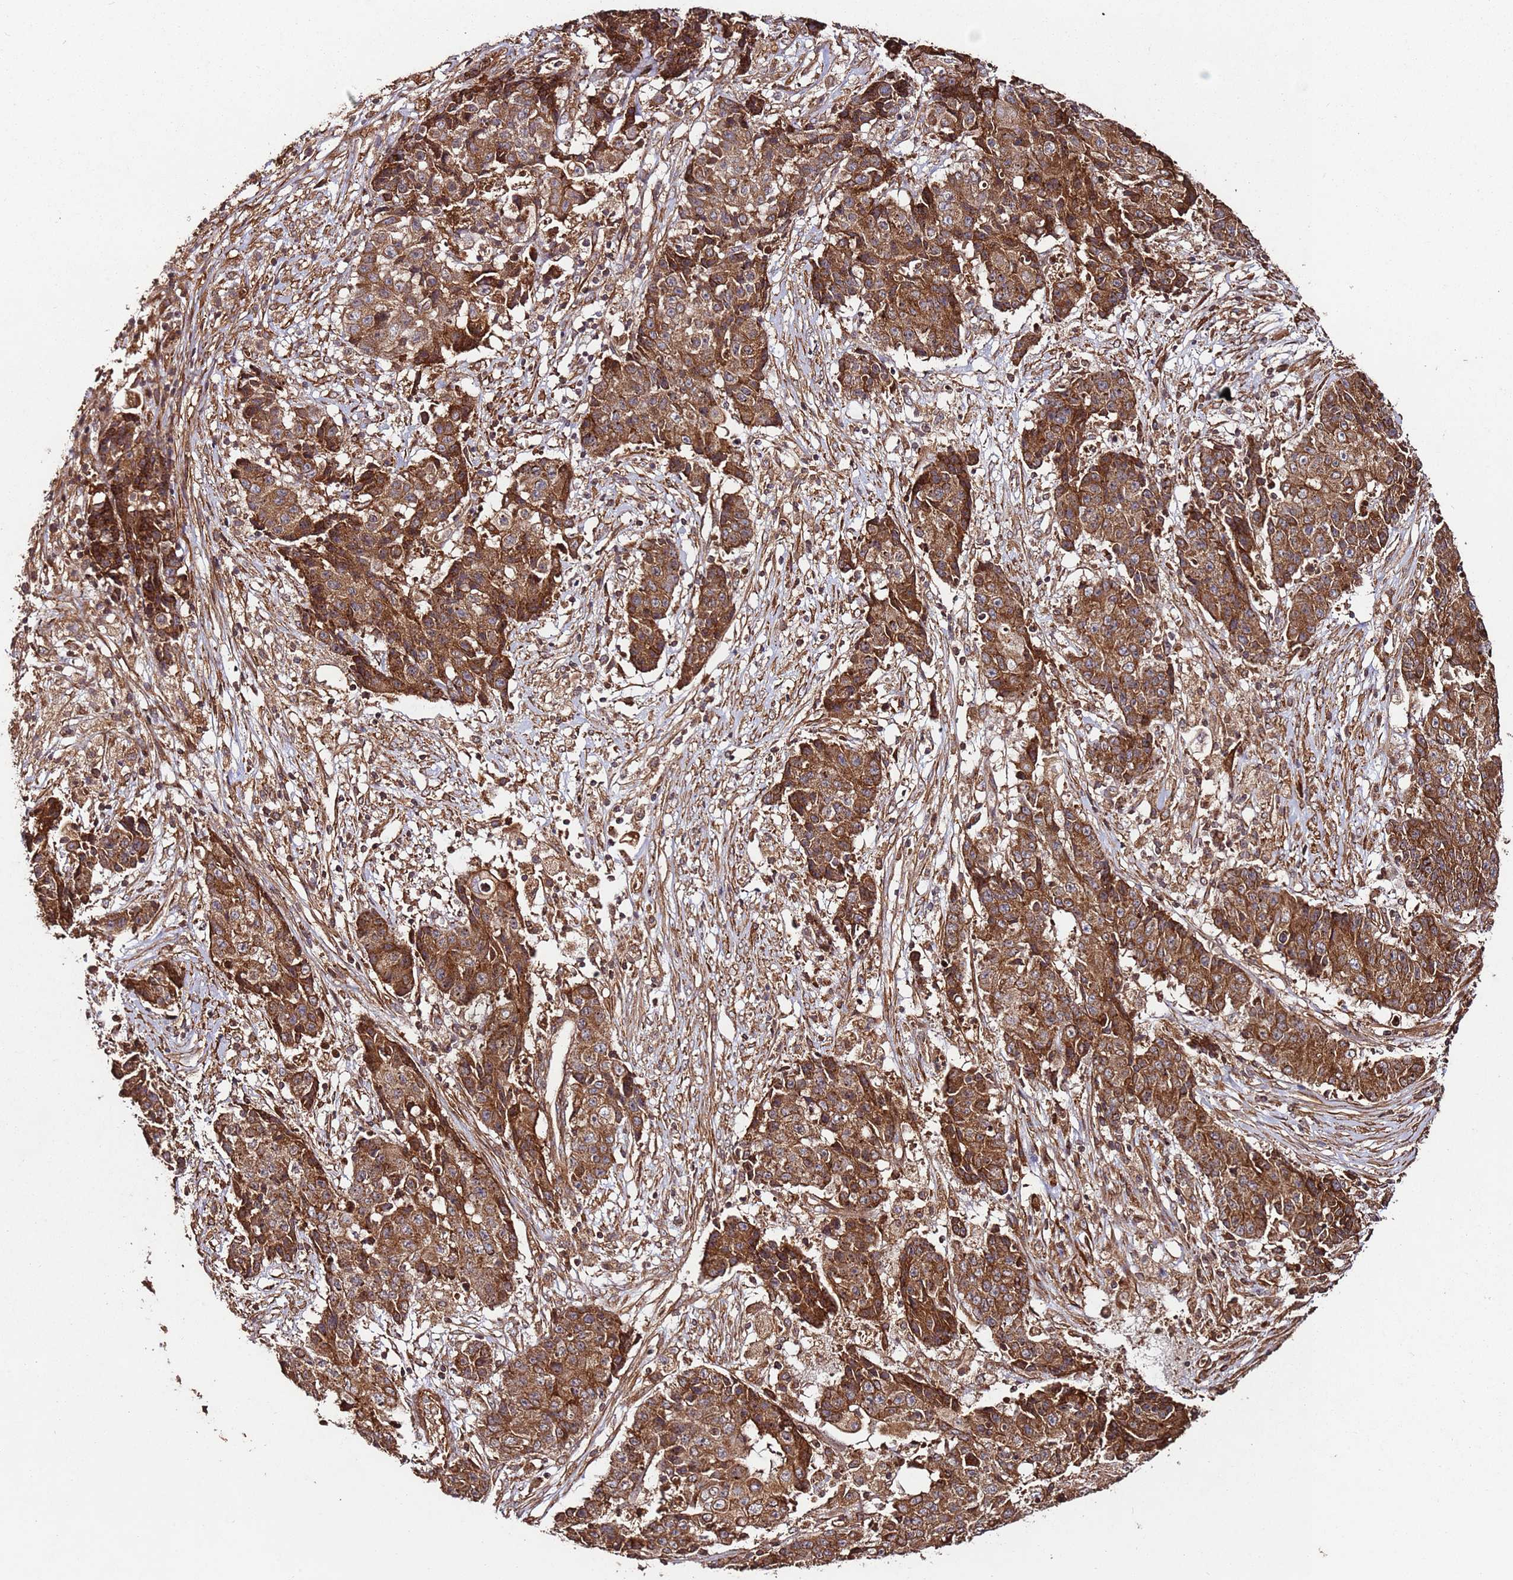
{"staining": {"intensity": "strong", "quantity": ">75%", "location": "cytoplasmic/membranous"}, "tissue": "ovarian cancer", "cell_type": "Tumor cells", "image_type": "cancer", "snomed": [{"axis": "morphology", "description": "Carcinoma, endometroid"}, {"axis": "topography", "description": "Ovary"}], "caption": "Immunohistochemical staining of ovarian cancer (endometroid carcinoma) demonstrates high levels of strong cytoplasmic/membranous protein staining in about >75% of tumor cells. (DAB (3,3'-diaminobenzidine) = brown stain, brightfield microscopy at high magnification).", "gene": "FAM186A", "patient": {"sex": "female", "age": 42}}